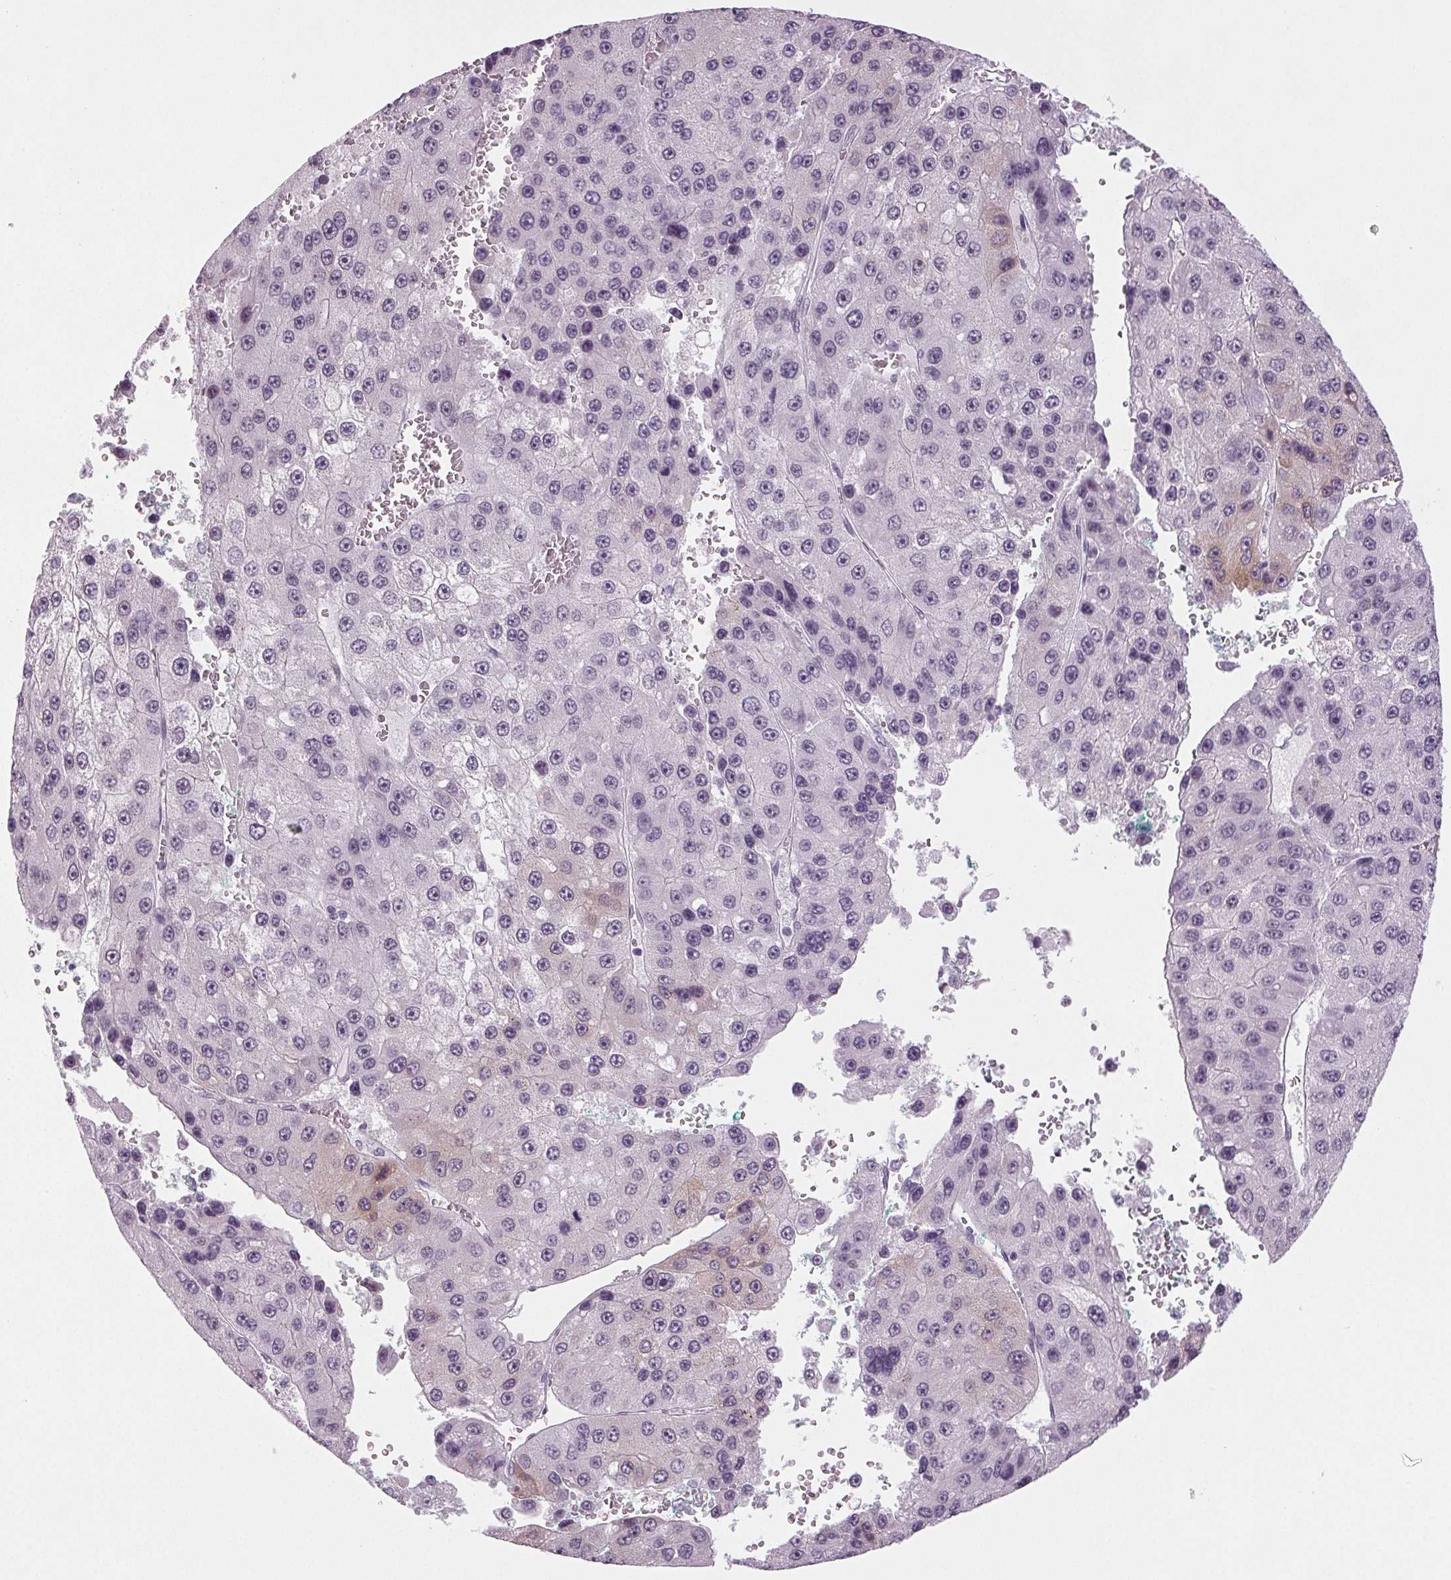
{"staining": {"intensity": "negative", "quantity": "none", "location": "none"}, "tissue": "liver cancer", "cell_type": "Tumor cells", "image_type": "cancer", "snomed": [{"axis": "morphology", "description": "Carcinoma, Hepatocellular, NOS"}, {"axis": "topography", "description": "Liver"}], "caption": "Micrograph shows no protein expression in tumor cells of liver cancer tissue.", "gene": "IGF2BP1", "patient": {"sex": "female", "age": 73}}